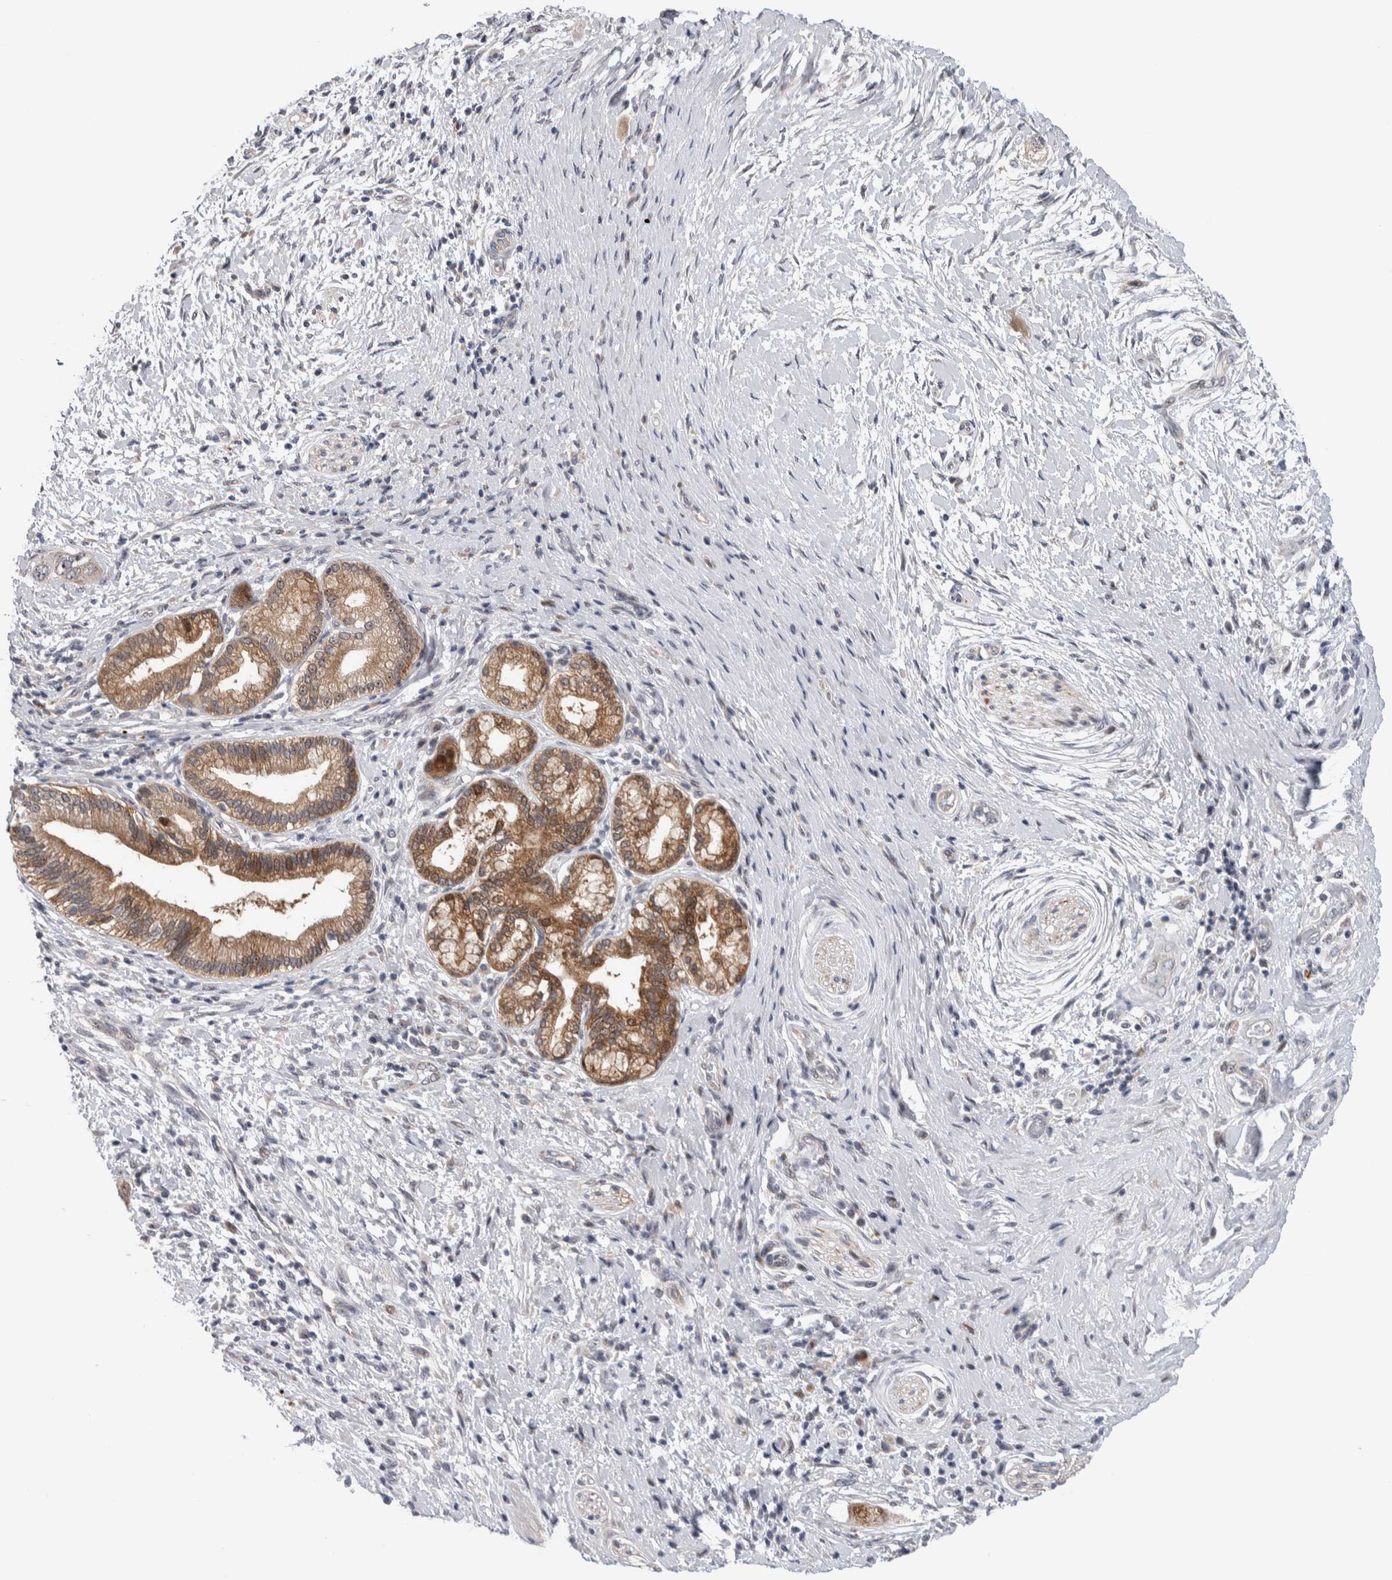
{"staining": {"intensity": "moderate", "quantity": ">75%", "location": "cytoplasmic/membranous"}, "tissue": "pancreatic cancer", "cell_type": "Tumor cells", "image_type": "cancer", "snomed": [{"axis": "morphology", "description": "Adenocarcinoma, NOS"}, {"axis": "topography", "description": "Pancreas"}], "caption": "Human pancreatic cancer (adenocarcinoma) stained with a brown dye exhibits moderate cytoplasmic/membranous positive positivity in about >75% of tumor cells.", "gene": "PRRG4", "patient": {"sex": "male", "age": 58}}